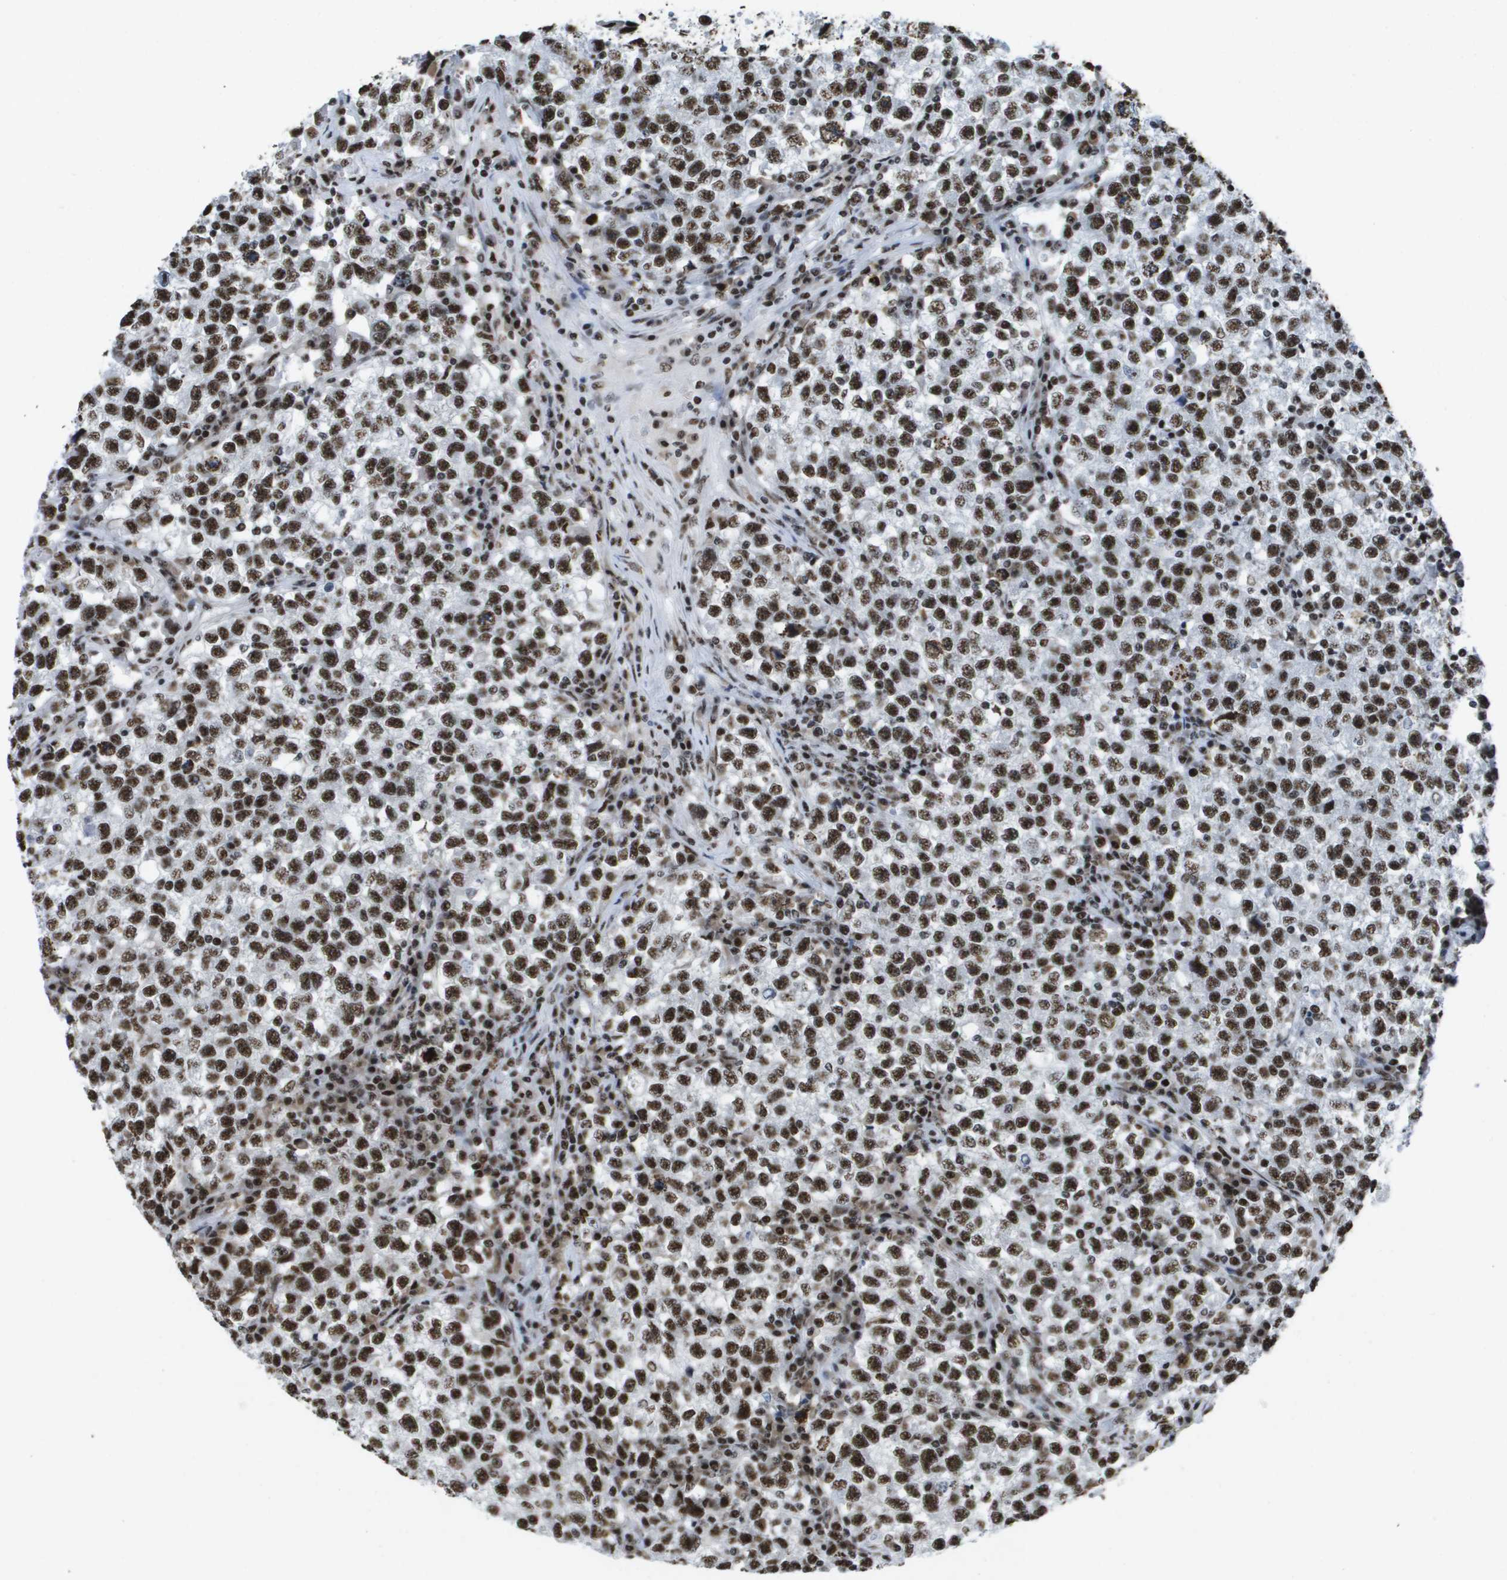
{"staining": {"intensity": "strong", "quantity": ">75%", "location": "nuclear"}, "tissue": "testis cancer", "cell_type": "Tumor cells", "image_type": "cancer", "snomed": [{"axis": "morphology", "description": "Seminoma, NOS"}, {"axis": "topography", "description": "Testis"}], "caption": "Immunohistochemistry micrograph of human seminoma (testis) stained for a protein (brown), which reveals high levels of strong nuclear expression in about >75% of tumor cells.", "gene": "NSRP1", "patient": {"sex": "male", "age": 22}}